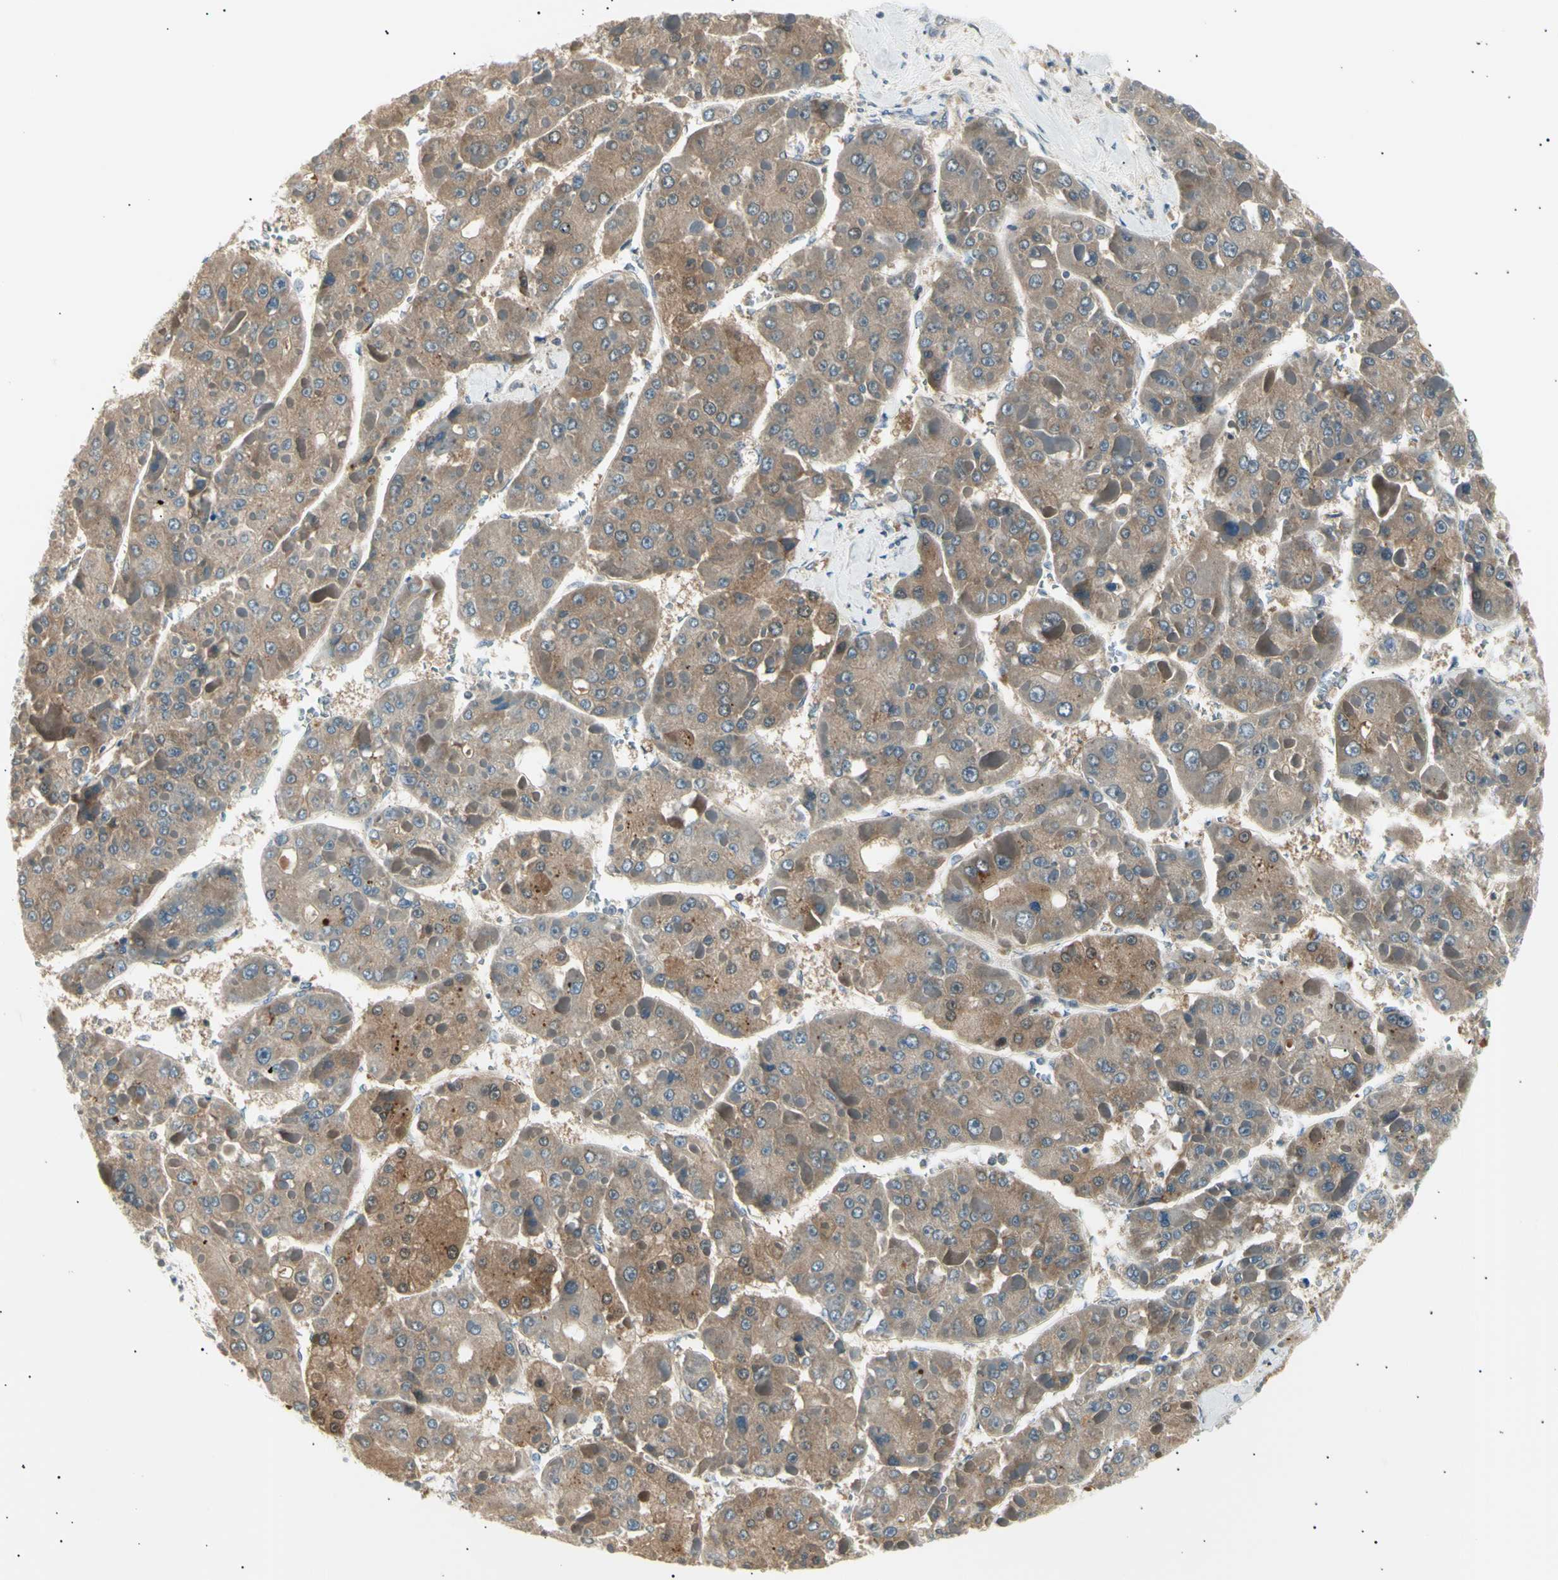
{"staining": {"intensity": "moderate", "quantity": ">75%", "location": "cytoplasmic/membranous"}, "tissue": "liver cancer", "cell_type": "Tumor cells", "image_type": "cancer", "snomed": [{"axis": "morphology", "description": "Carcinoma, Hepatocellular, NOS"}, {"axis": "topography", "description": "Liver"}], "caption": "Liver hepatocellular carcinoma stained with IHC demonstrates moderate cytoplasmic/membranous positivity in approximately >75% of tumor cells.", "gene": "LHPP", "patient": {"sex": "female", "age": 73}}